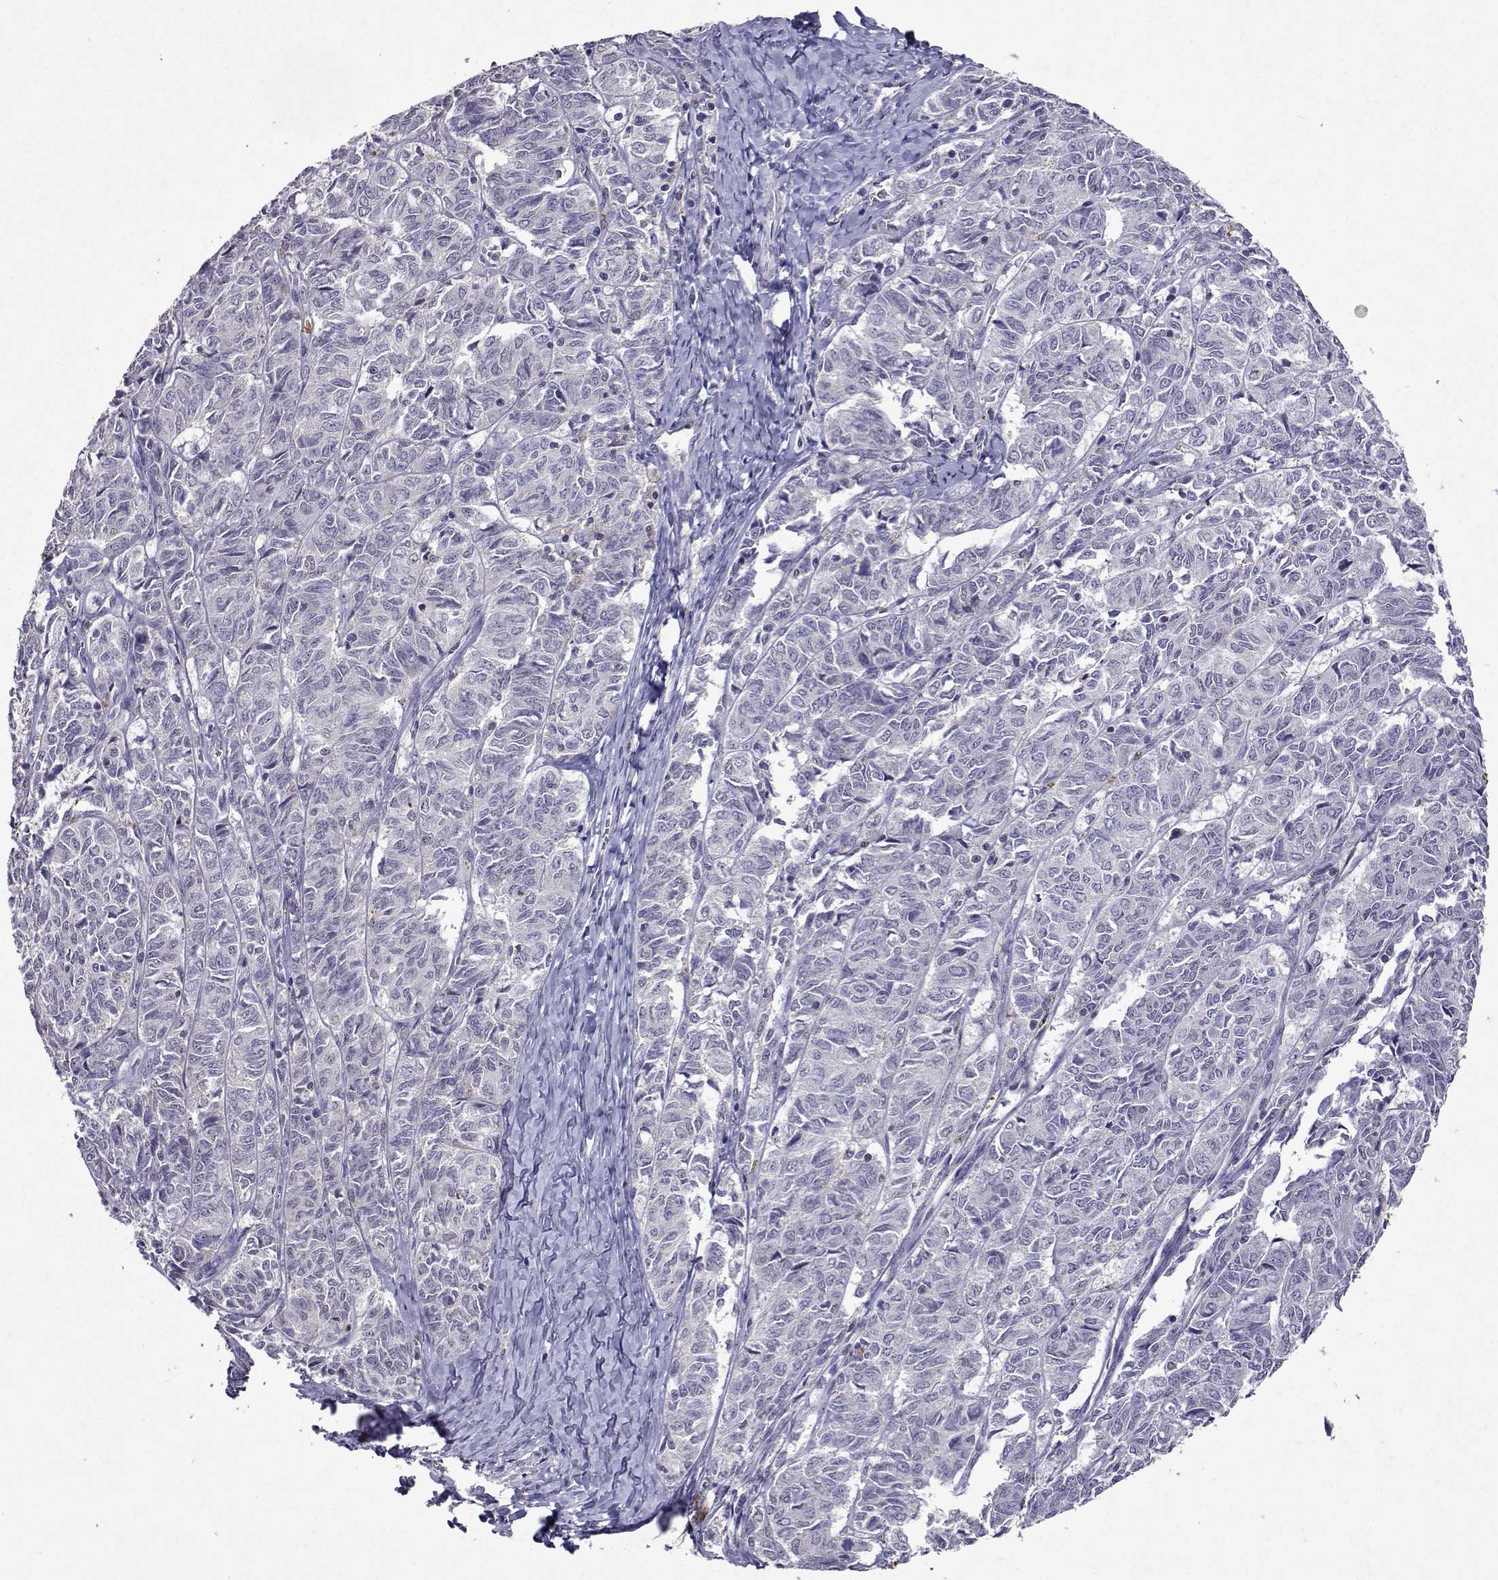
{"staining": {"intensity": "negative", "quantity": "none", "location": "none"}, "tissue": "ovarian cancer", "cell_type": "Tumor cells", "image_type": "cancer", "snomed": [{"axis": "morphology", "description": "Carcinoma, endometroid"}, {"axis": "topography", "description": "Ovary"}], "caption": "Ovarian endometroid carcinoma was stained to show a protein in brown. There is no significant staining in tumor cells. (DAB (3,3'-diaminobenzidine) immunohistochemistry (IHC) visualized using brightfield microscopy, high magnification).", "gene": "APAF1", "patient": {"sex": "female", "age": 80}}